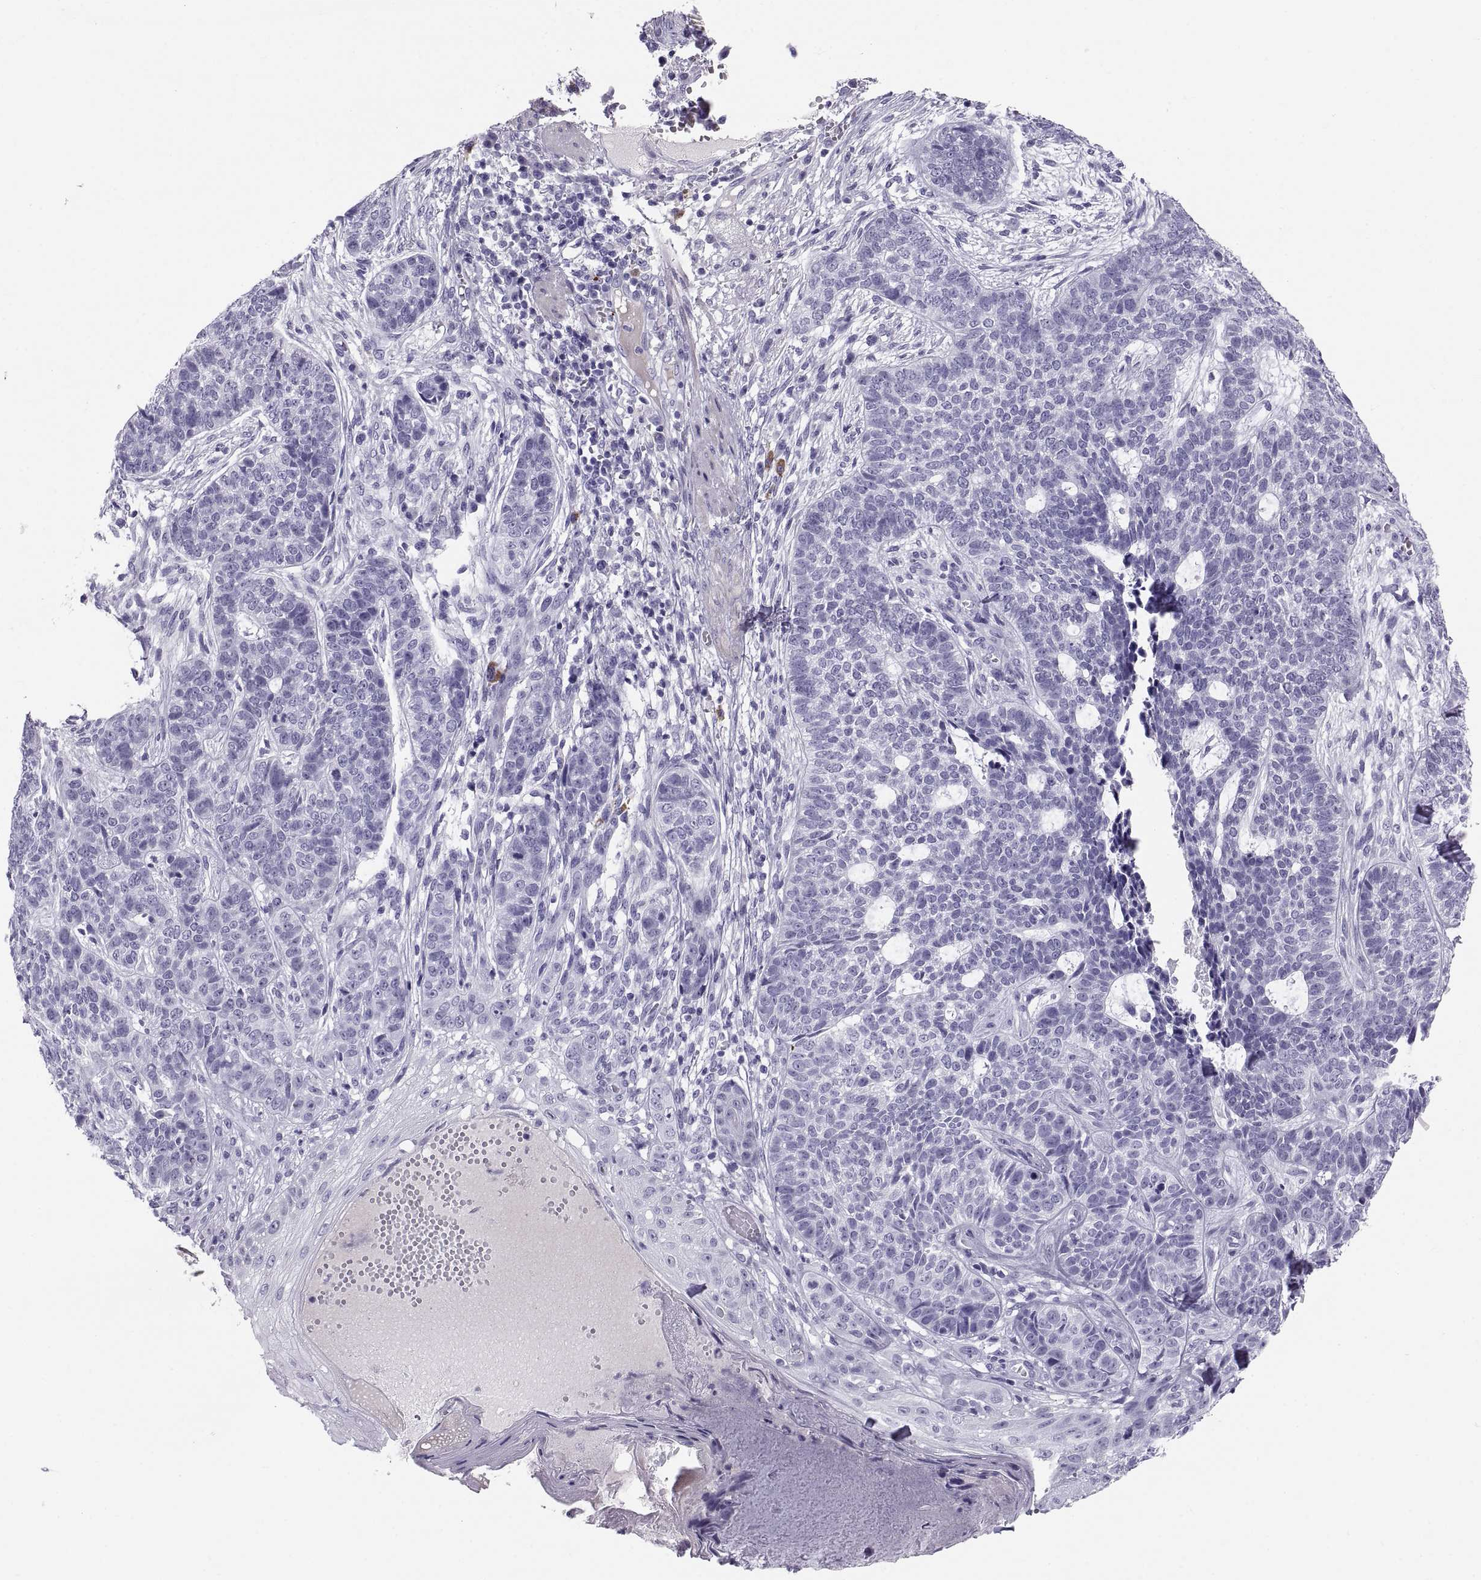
{"staining": {"intensity": "negative", "quantity": "none", "location": "none"}, "tissue": "skin cancer", "cell_type": "Tumor cells", "image_type": "cancer", "snomed": [{"axis": "morphology", "description": "Basal cell carcinoma"}, {"axis": "topography", "description": "Skin"}], "caption": "This is an IHC micrograph of human basal cell carcinoma (skin). There is no staining in tumor cells.", "gene": "CT47A10", "patient": {"sex": "female", "age": 69}}